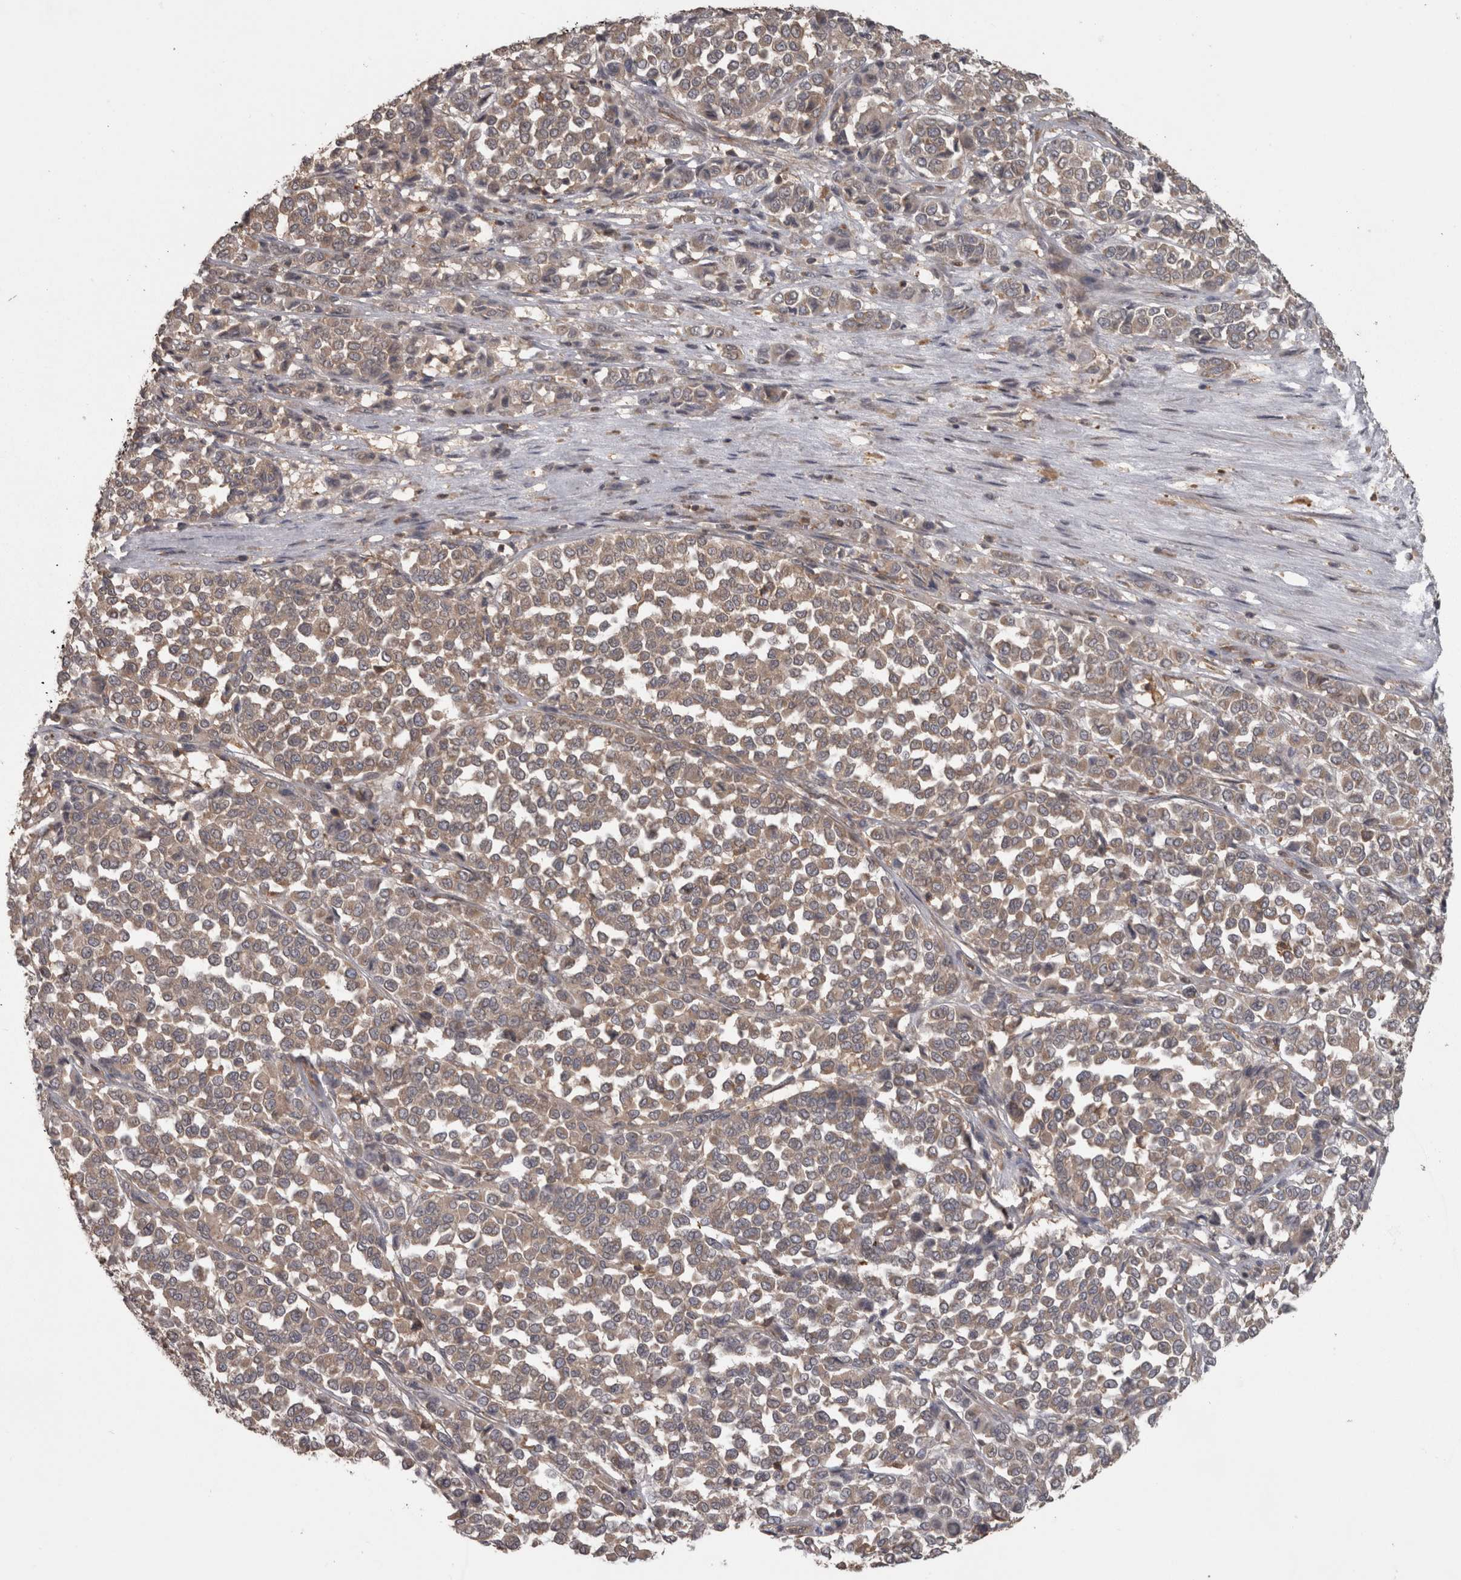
{"staining": {"intensity": "weak", "quantity": ">75%", "location": "cytoplasmic/membranous"}, "tissue": "melanoma", "cell_type": "Tumor cells", "image_type": "cancer", "snomed": [{"axis": "morphology", "description": "Malignant melanoma, Metastatic site"}, {"axis": "topography", "description": "Pancreas"}], "caption": "The photomicrograph exhibits immunohistochemical staining of malignant melanoma (metastatic site). There is weak cytoplasmic/membranous expression is present in about >75% of tumor cells. (DAB (3,3'-diaminobenzidine) IHC with brightfield microscopy, high magnification).", "gene": "MICU3", "patient": {"sex": "female", "age": 30}}